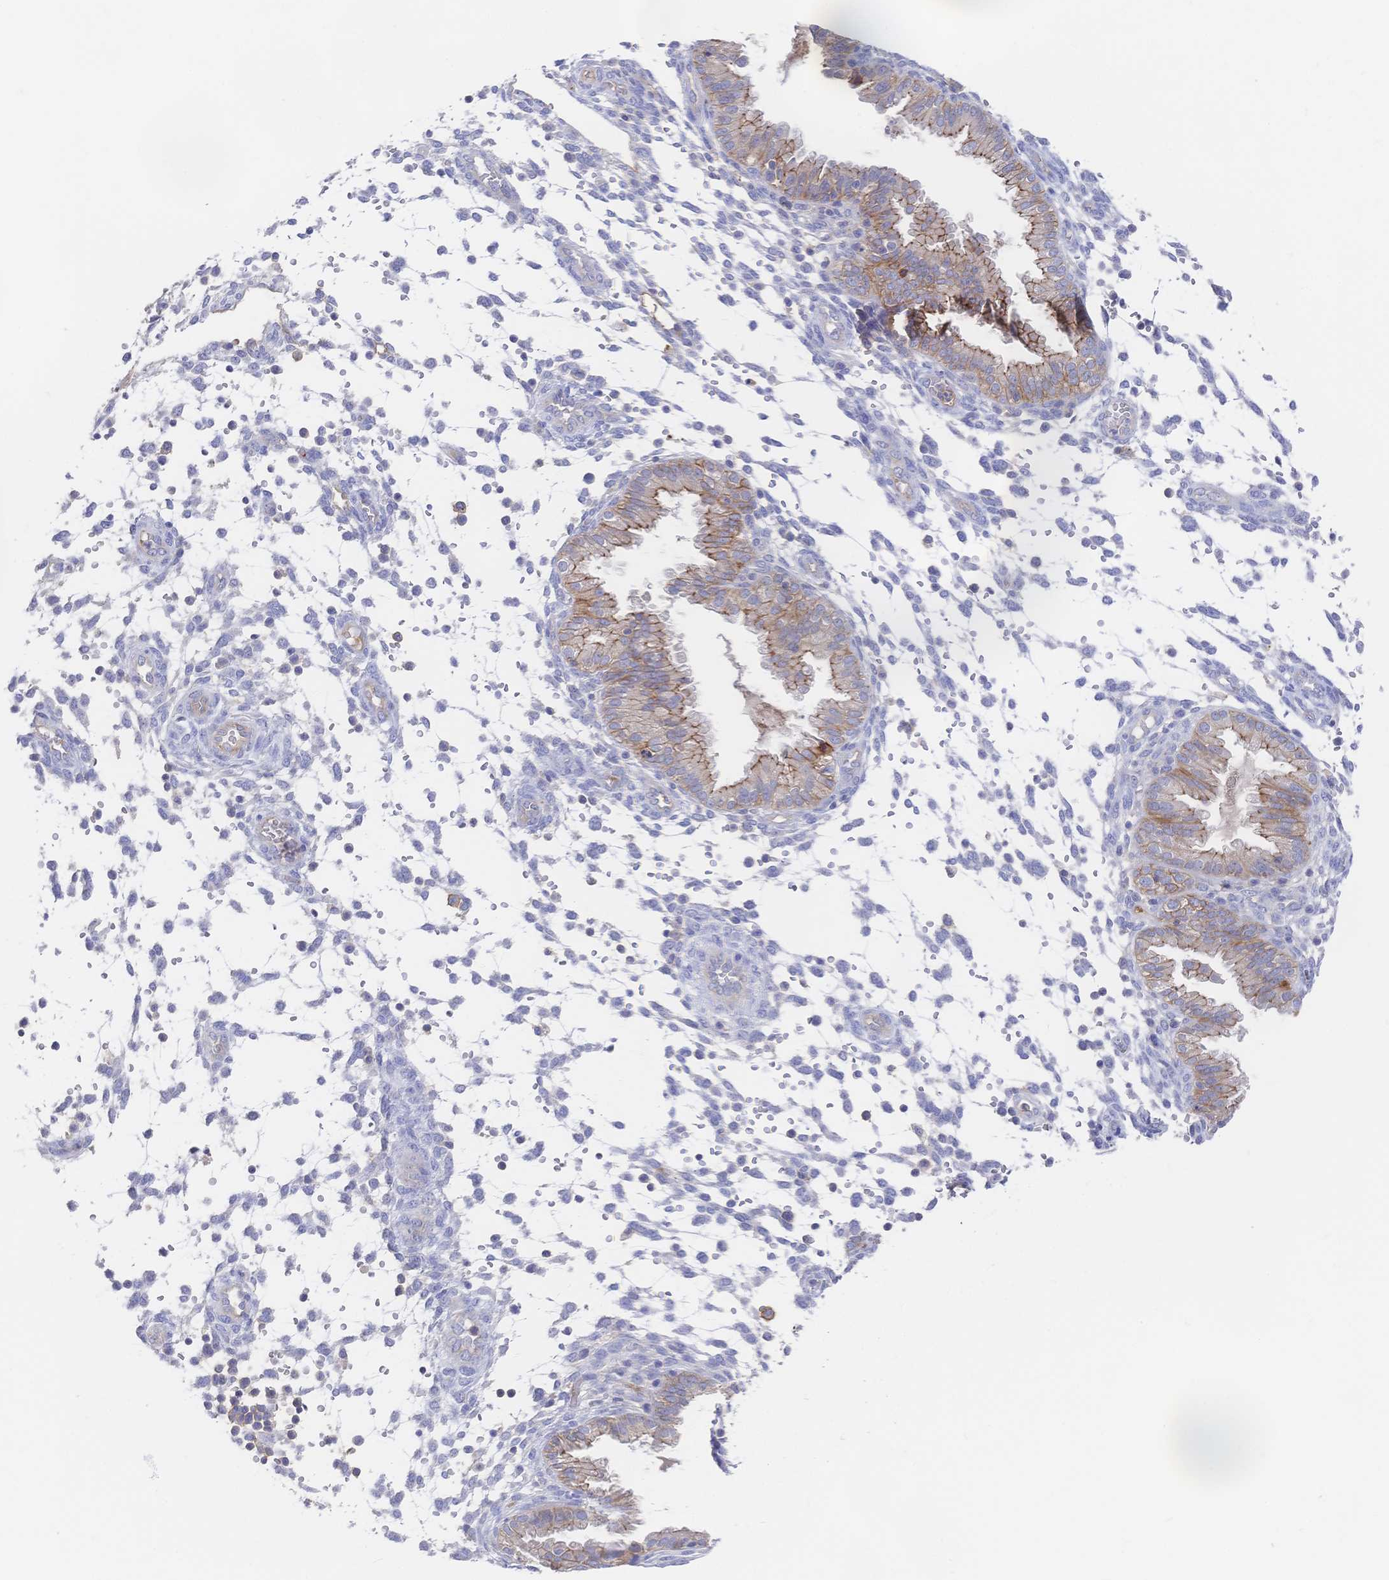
{"staining": {"intensity": "negative", "quantity": "none", "location": "none"}, "tissue": "endometrium", "cell_type": "Cells in endometrial stroma", "image_type": "normal", "snomed": [{"axis": "morphology", "description": "Normal tissue, NOS"}, {"axis": "topography", "description": "Endometrium"}], "caption": "The IHC photomicrograph has no significant staining in cells in endometrial stroma of endometrium. The staining was performed using DAB (3,3'-diaminobenzidine) to visualize the protein expression in brown, while the nuclei were stained in blue with hematoxylin (Magnification: 20x).", "gene": "F11R", "patient": {"sex": "female", "age": 33}}